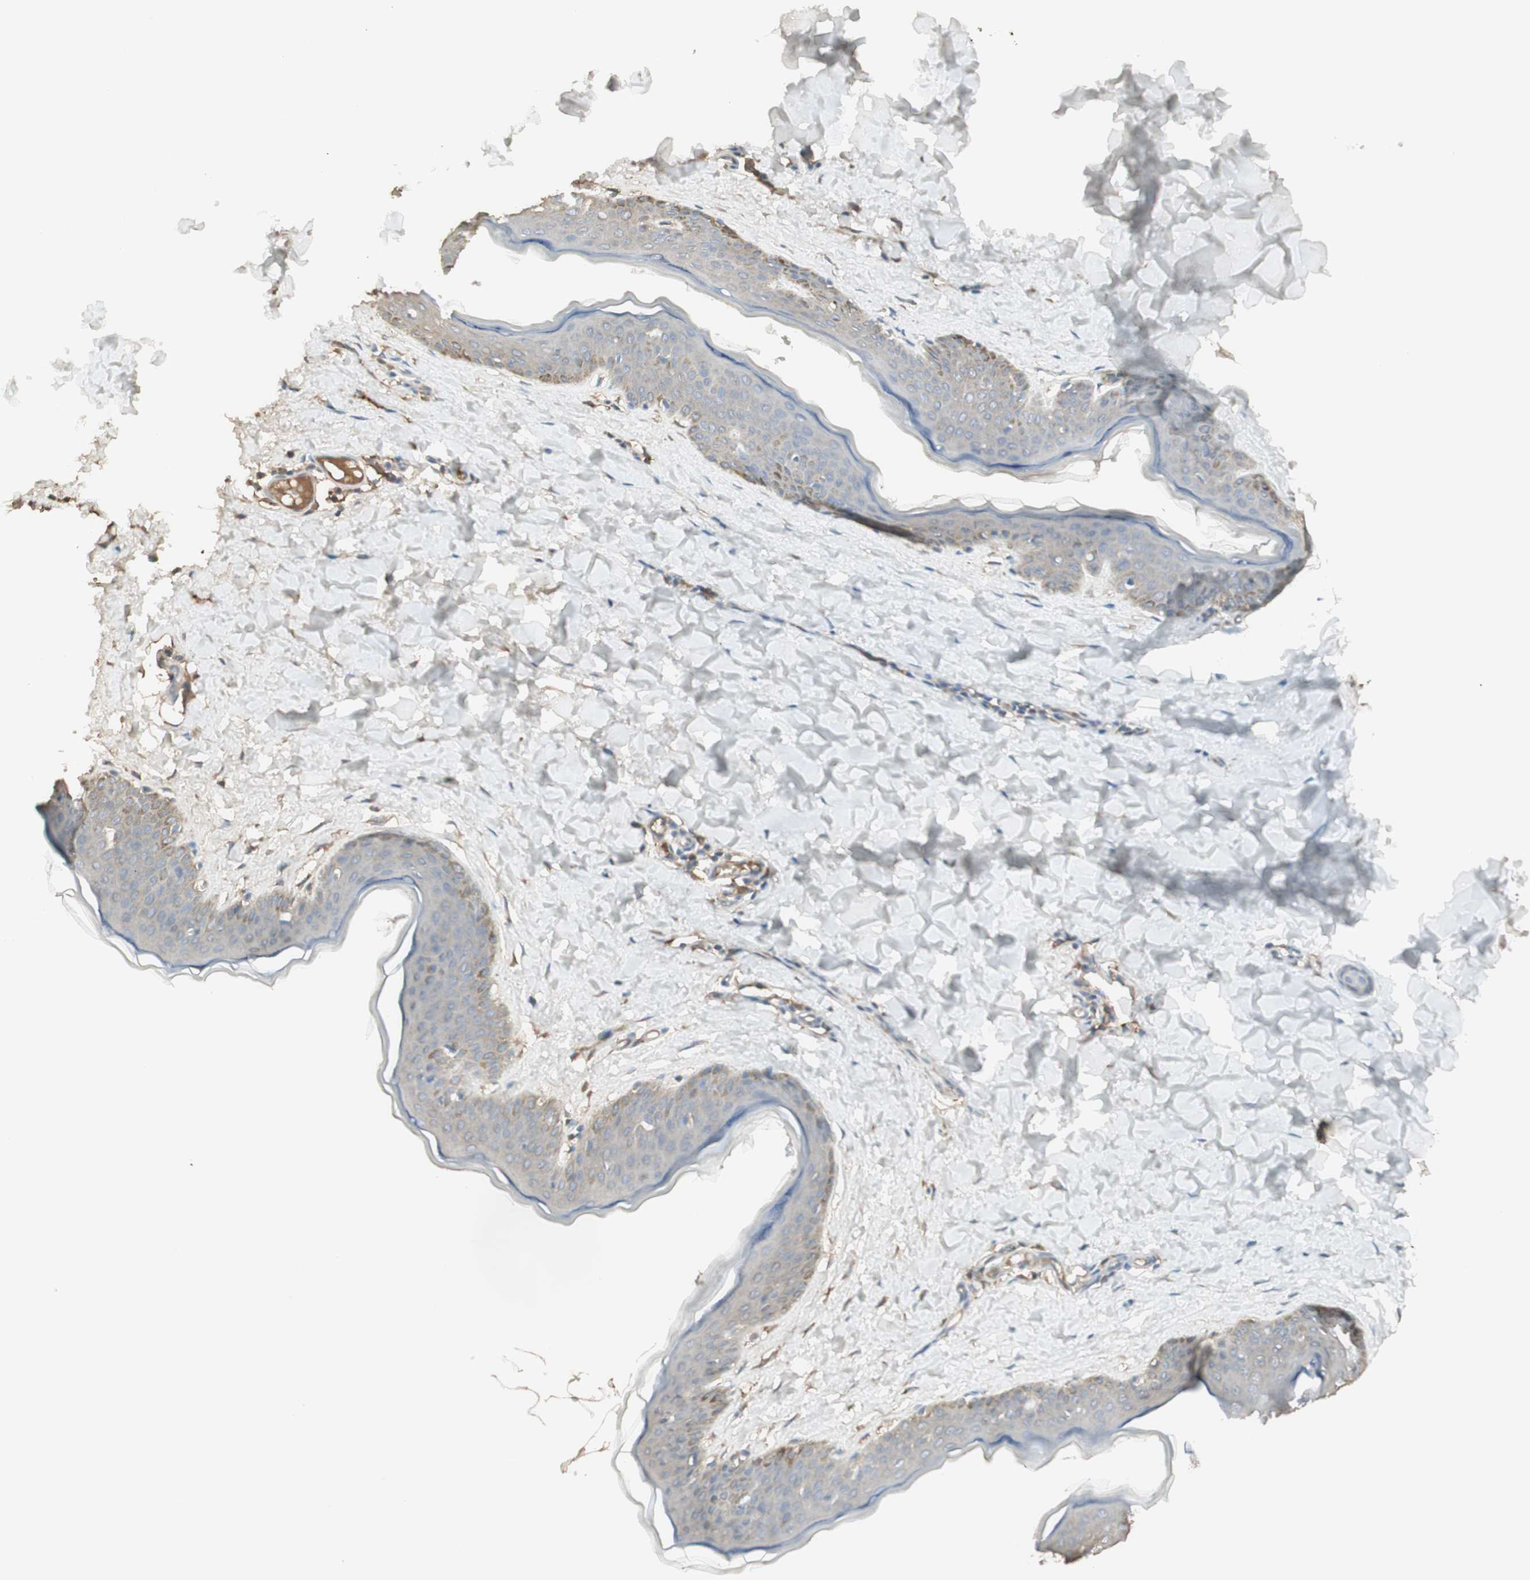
{"staining": {"intensity": "weak", "quantity": ">75%", "location": "cytoplasmic/membranous"}, "tissue": "skin", "cell_type": "Fibroblasts", "image_type": "normal", "snomed": [{"axis": "morphology", "description": "Normal tissue, NOS"}, {"axis": "topography", "description": "Skin"}], "caption": "Approximately >75% of fibroblasts in unremarkable skin exhibit weak cytoplasmic/membranous protein staining as visualized by brown immunohistochemical staining.", "gene": "IFNG", "patient": {"sex": "female", "age": 17}}